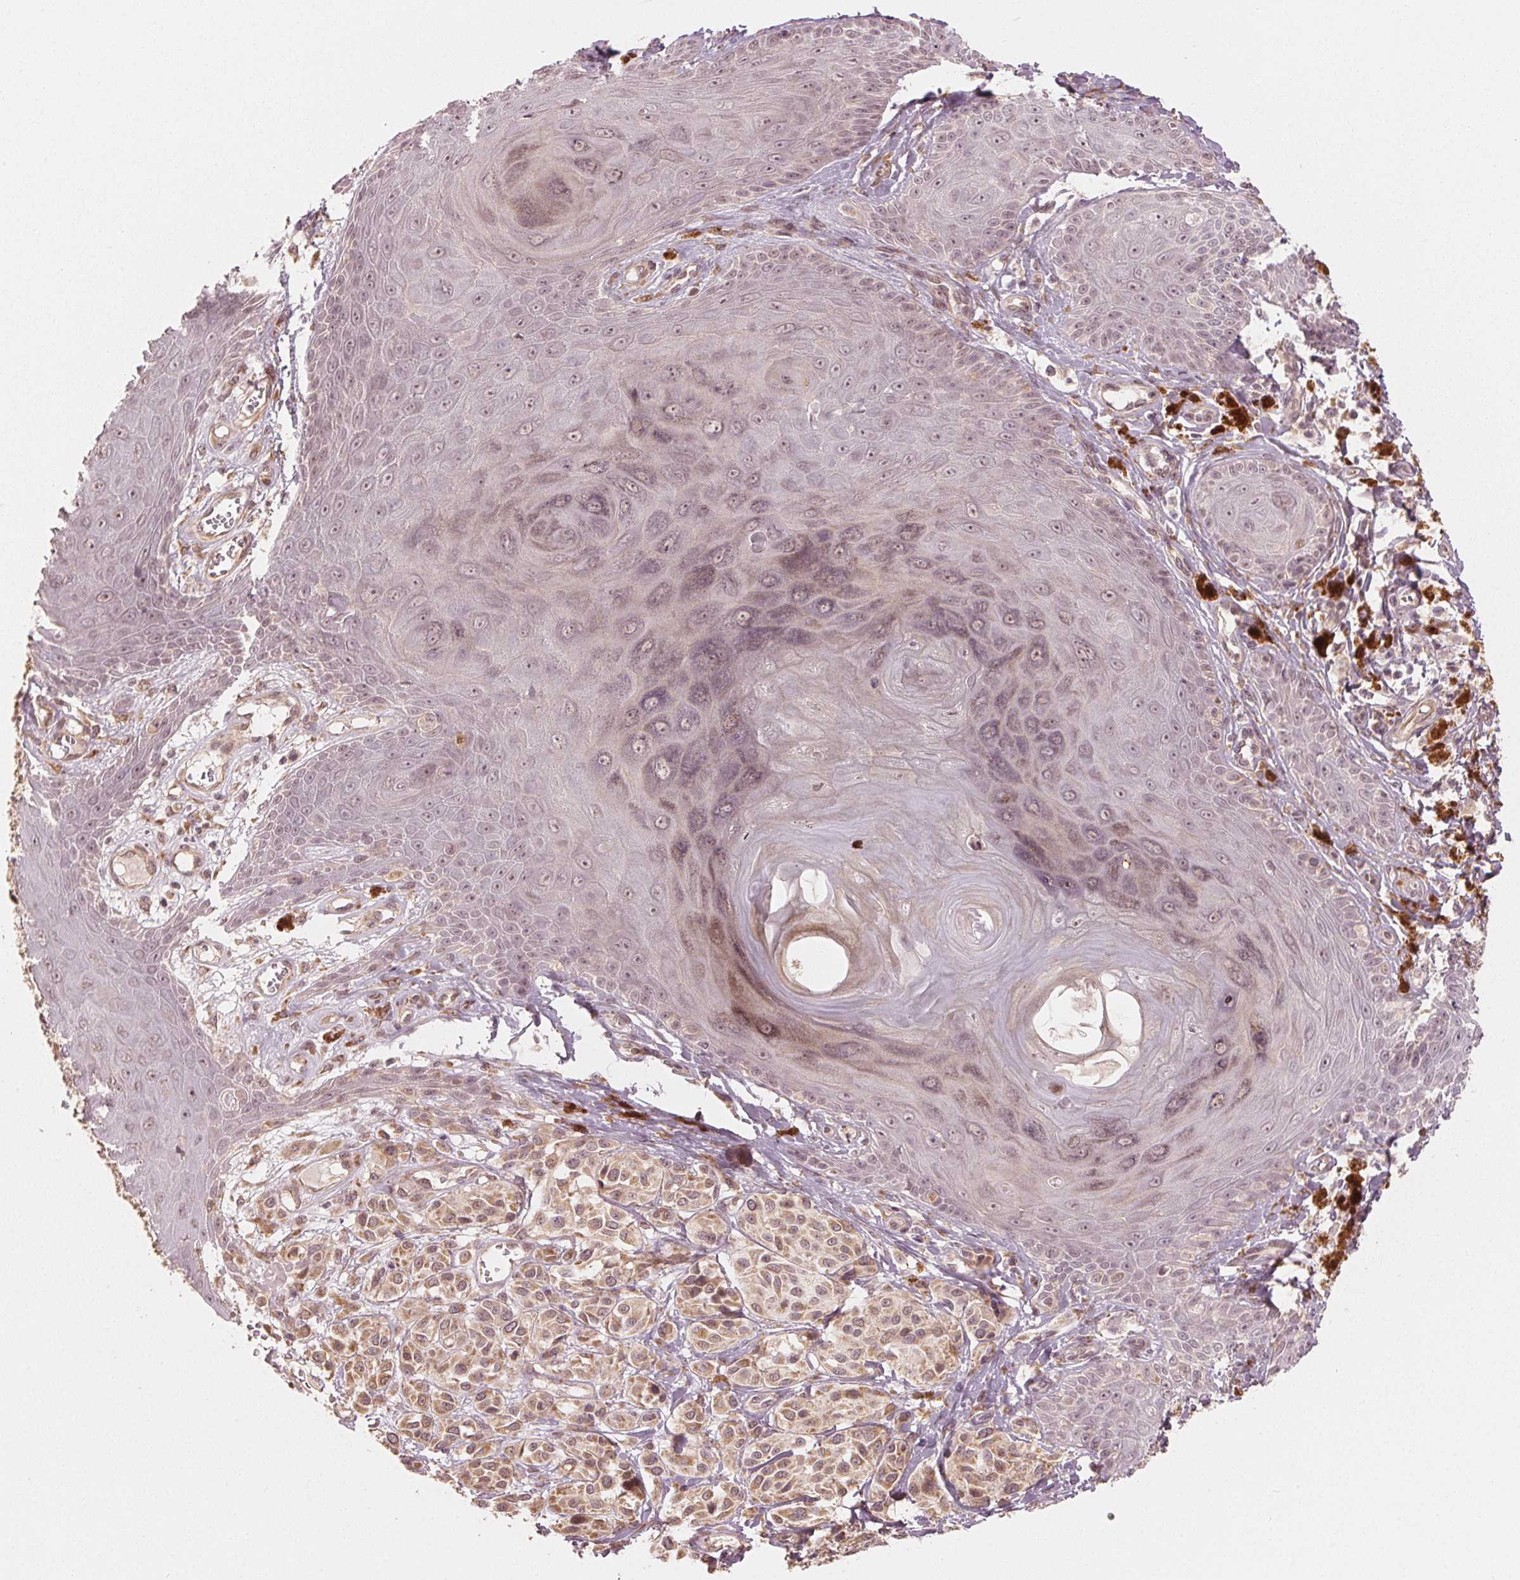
{"staining": {"intensity": "weak", "quantity": ">75%", "location": "cytoplasmic/membranous"}, "tissue": "melanoma", "cell_type": "Tumor cells", "image_type": "cancer", "snomed": [{"axis": "morphology", "description": "Malignant melanoma, NOS"}, {"axis": "topography", "description": "Skin"}], "caption": "Melanoma stained with a protein marker demonstrates weak staining in tumor cells.", "gene": "CLBA1", "patient": {"sex": "female", "age": 80}}